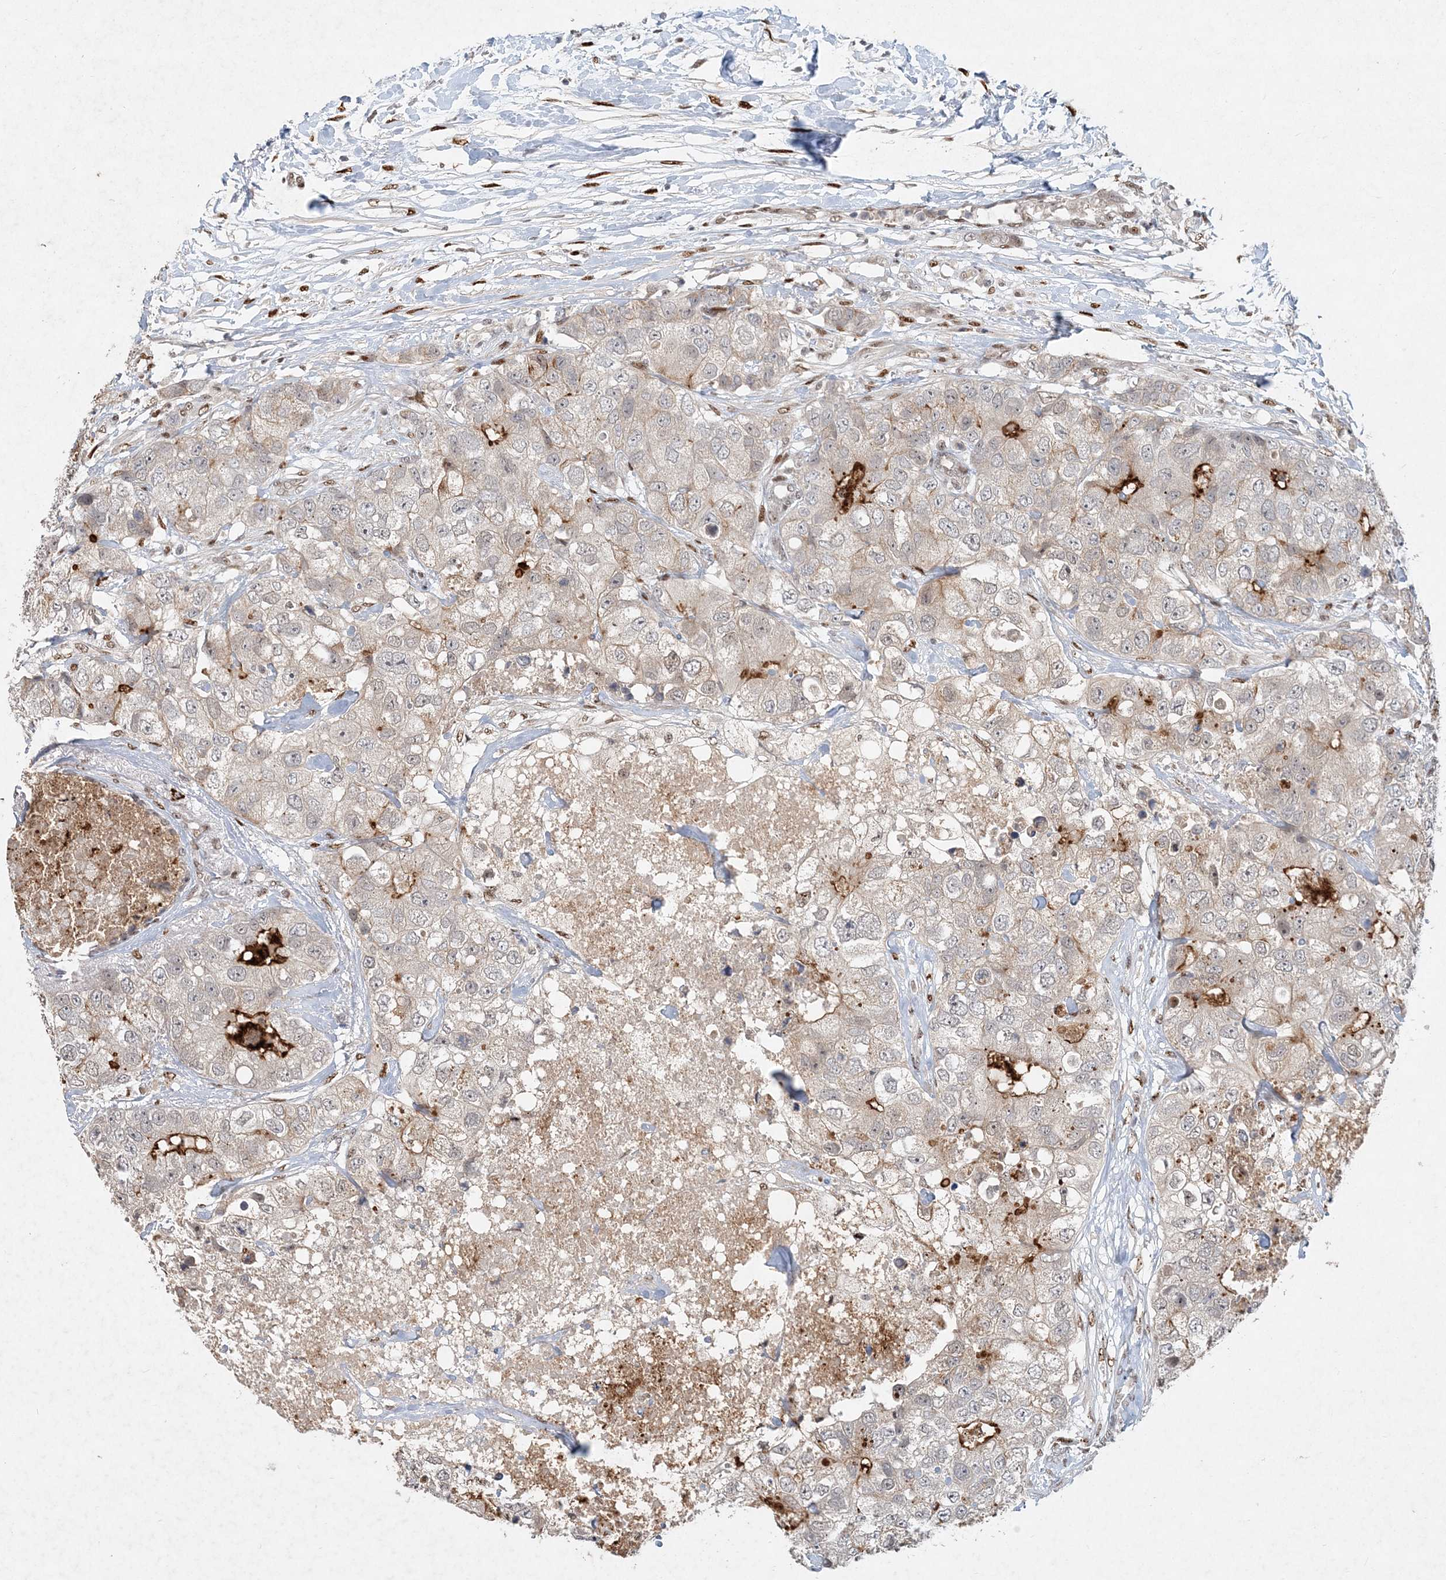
{"staining": {"intensity": "moderate", "quantity": "<25%", "location": "cytoplasmic/membranous"}, "tissue": "breast cancer", "cell_type": "Tumor cells", "image_type": "cancer", "snomed": [{"axis": "morphology", "description": "Duct carcinoma"}, {"axis": "topography", "description": "Breast"}], "caption": "Immunohistochemical staining of human breast infiltrating ductal carcinoma reveals low levels of moderate cytoplasmic/membranous expression in approximately <25% of tumor cells. (Stains: DAB (3,3'-diaminobenzidine) in brown, nuclei in blue, Microscopy: brightfield microscopy at high magnification).", "gene": "GIN1", "patient": {"sex": "female", "age": 62}}